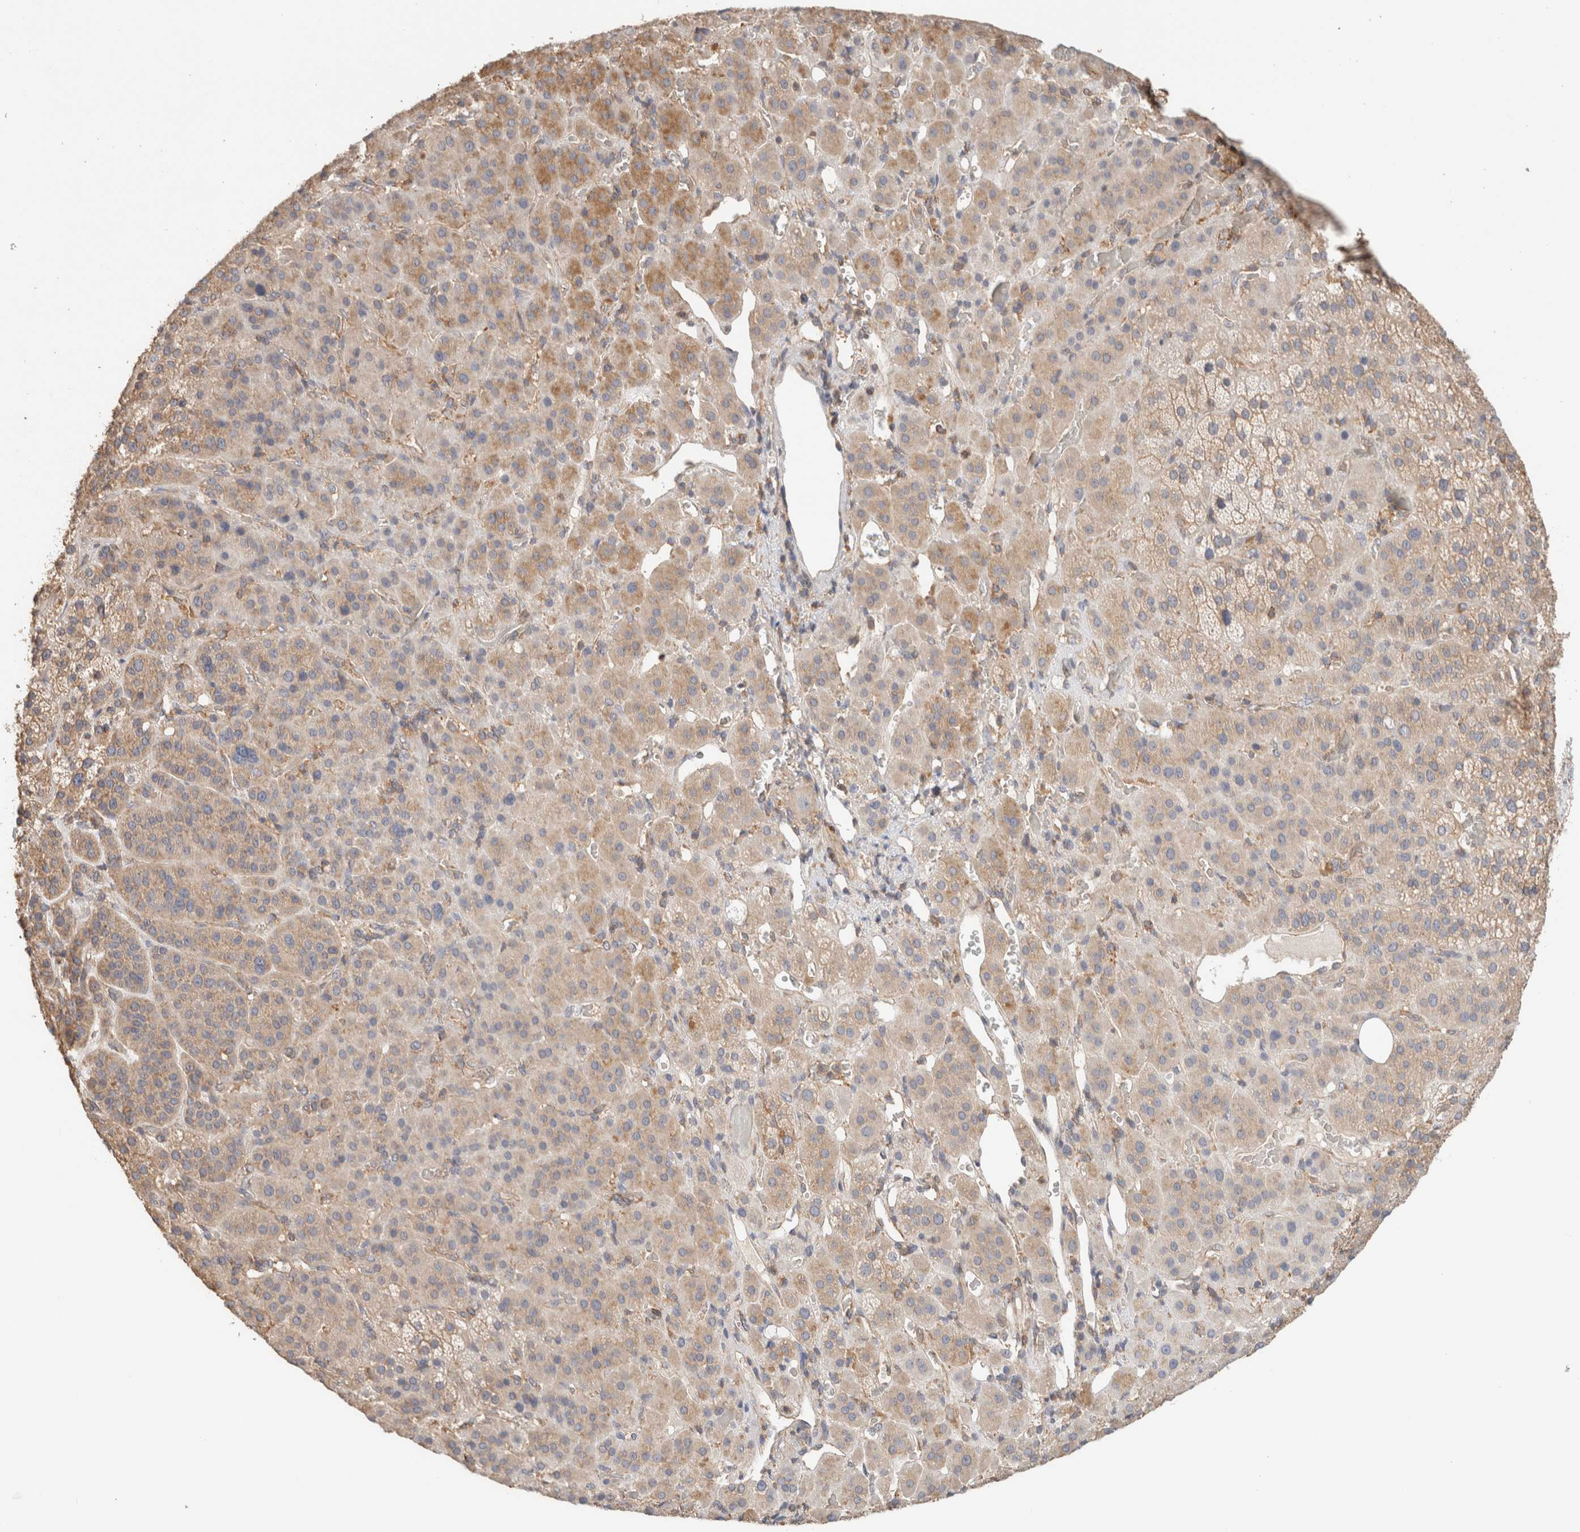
{"staining": {"intensity": "moderate", "quantity": "25%-75%", "location": "cytoplasmic/membranous"}, "tissue": "adrenal gland", "cell_type": "Glandular cells", "image_type": "normal", "snomed": [{"axis": "morphology", "description": "Normal tissue, NOS"}, {"axis": "topography", "description": "Adrenal gland"}], "caption": "There is medium levels of moderate cytoplasmic/membranous expression in glandular cells of normal adrenal gland, as demonstrated by immunohistochemical staining (brown color).", "gene": "CFAP418", "patient": {"sex": "male", "age": 57}}